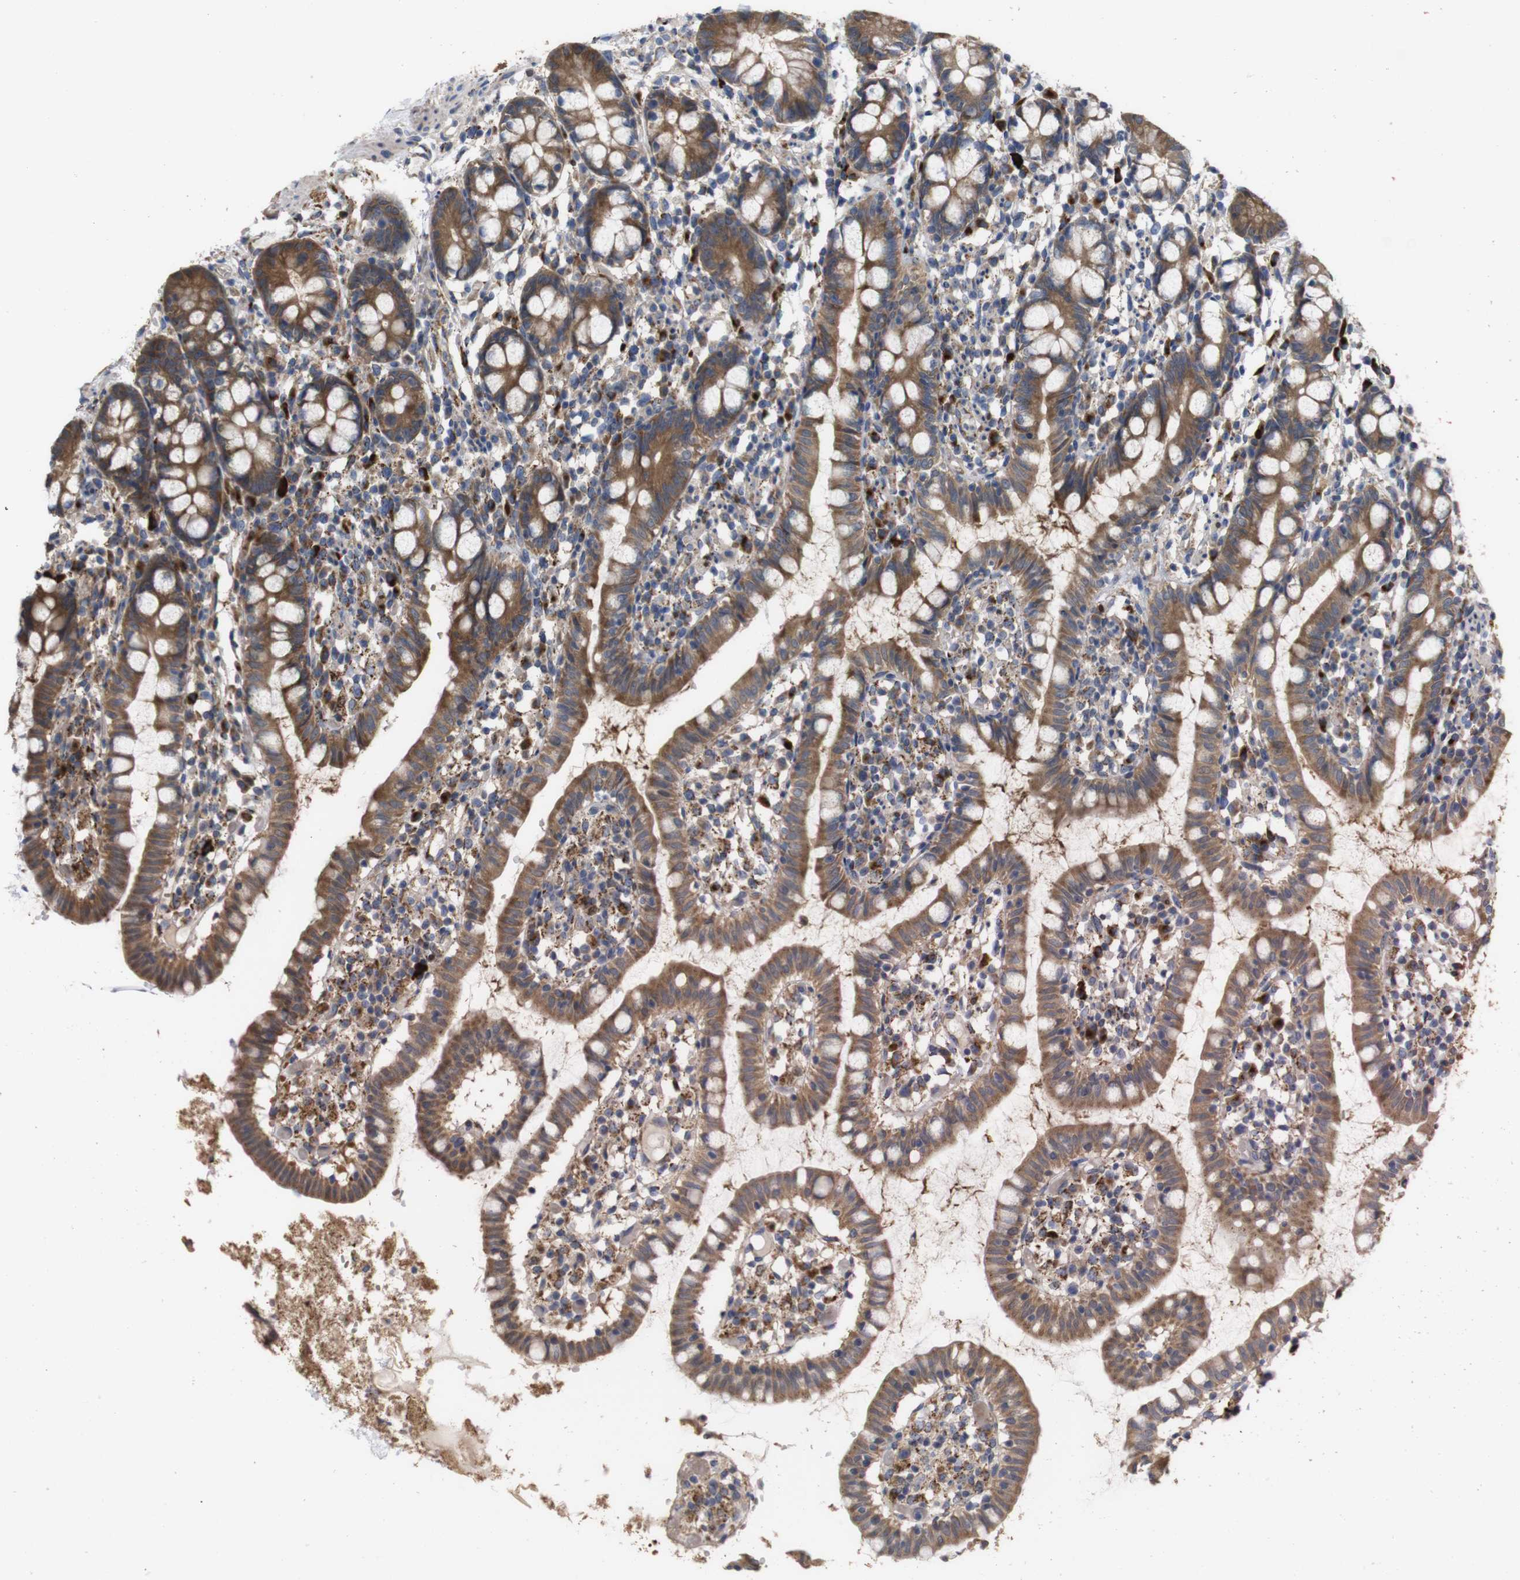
{"staining": {"intensity": "moderate", "quantity": ">75%", "location": "cytoplasmic/membranous"}, "tissue": "small intestine", "cell_type": "Glandular cells", "image_type": "normal", "snomed": [{"axis": "morphology", "description": "Normal tissue, NOS"}, {"axis": "morphology", "description": "Cystadenocarcinoma, serous, Metastatic site"}, {"axis": "topography", "description": "Small intestine"}], "caption": "The photomicrograph shows immunohistochemical staining of benign small intestine. There is moderate cytoplasmic/membranous expression is appreciated in about >75% of glandular cells. (Stains: DAB in brown, nuclei in blue, Microscopy: brightfield microscopy at high magnification).", "gene": "PTPRR", "patient": {"sex": "female", "age": 61}}